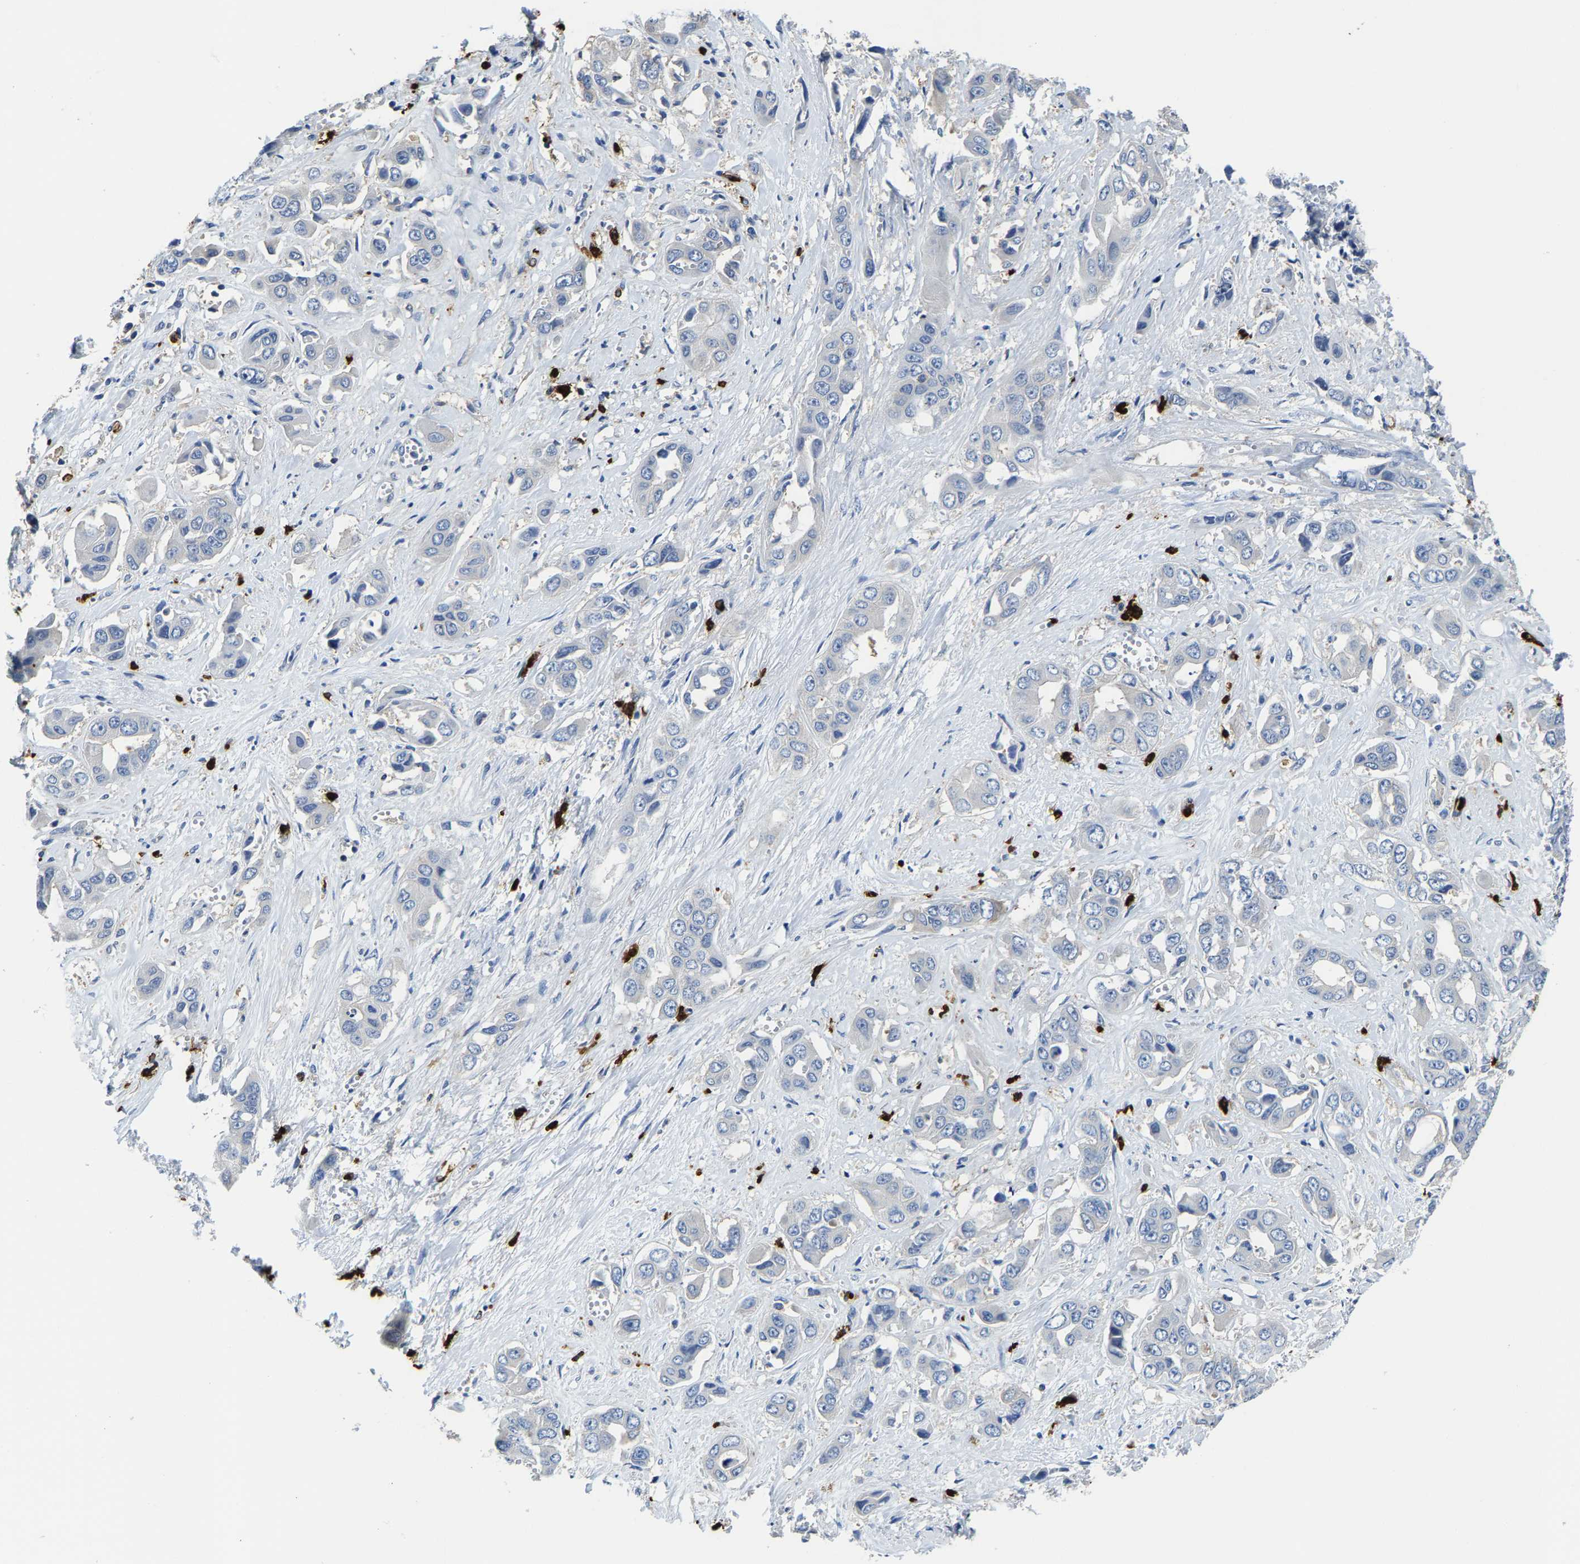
{"staining": {"intensity": "negative", "quantity": "none", "location": "none"}, "tissue": "liver cancer", "cell_type": "Tumor cells", "image_type": "cancer", "snomed": [{"axis": "morphology", "description": "Cholangiocarcinoma"}, {"axis": "topography", "description": "Liver"}], "caption": "IHC photomicrograph of neoplastic tissue: human liver cholangiocarcinoma stained with DAB (3,3'-diaminobenzidine) shows no significant protein positivity in tumor cells.", "gene": "TRAF6", "patient": {"sex": "female", "age": 52}}